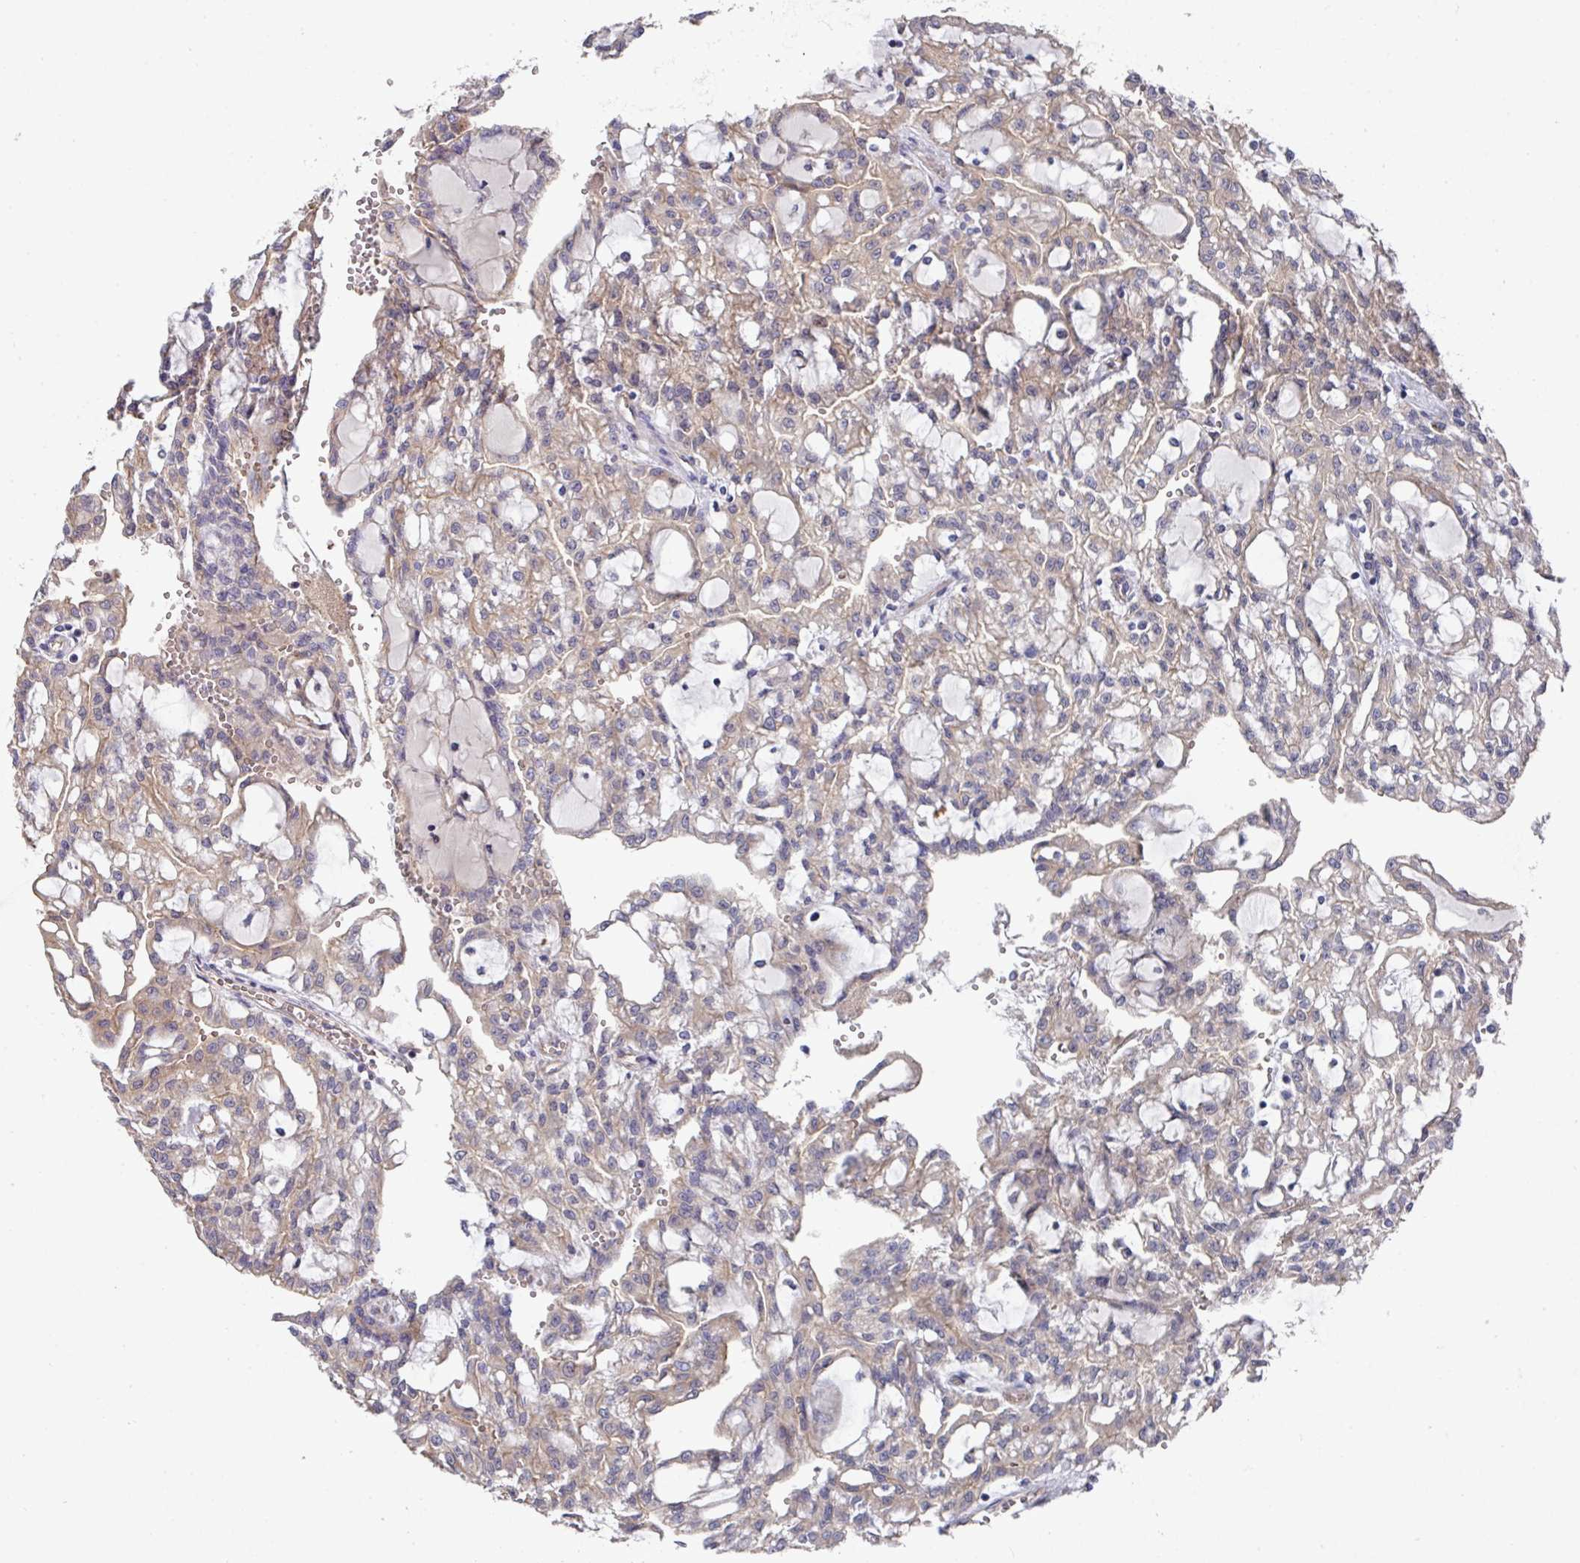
{"staining": {"intensity": "weak", "quantity": "25%-75%", "location": "cytoplasmic/membranous"}, "tissue": "renal cancer", "cell_type": "Tumor cells", "image_type": "cancer", "snomed": [{"axis": "morphology", "description": "Adenocarcinoma, NOS"}, {"axis": "topography", "description": "Kidney"}], "caption": "Human adenocarcinoma (renal) stained with a protein marker displays weak staining in tumor cells.", "gene": "PRR5", "patient": {"sex": "male", "age": 63}}